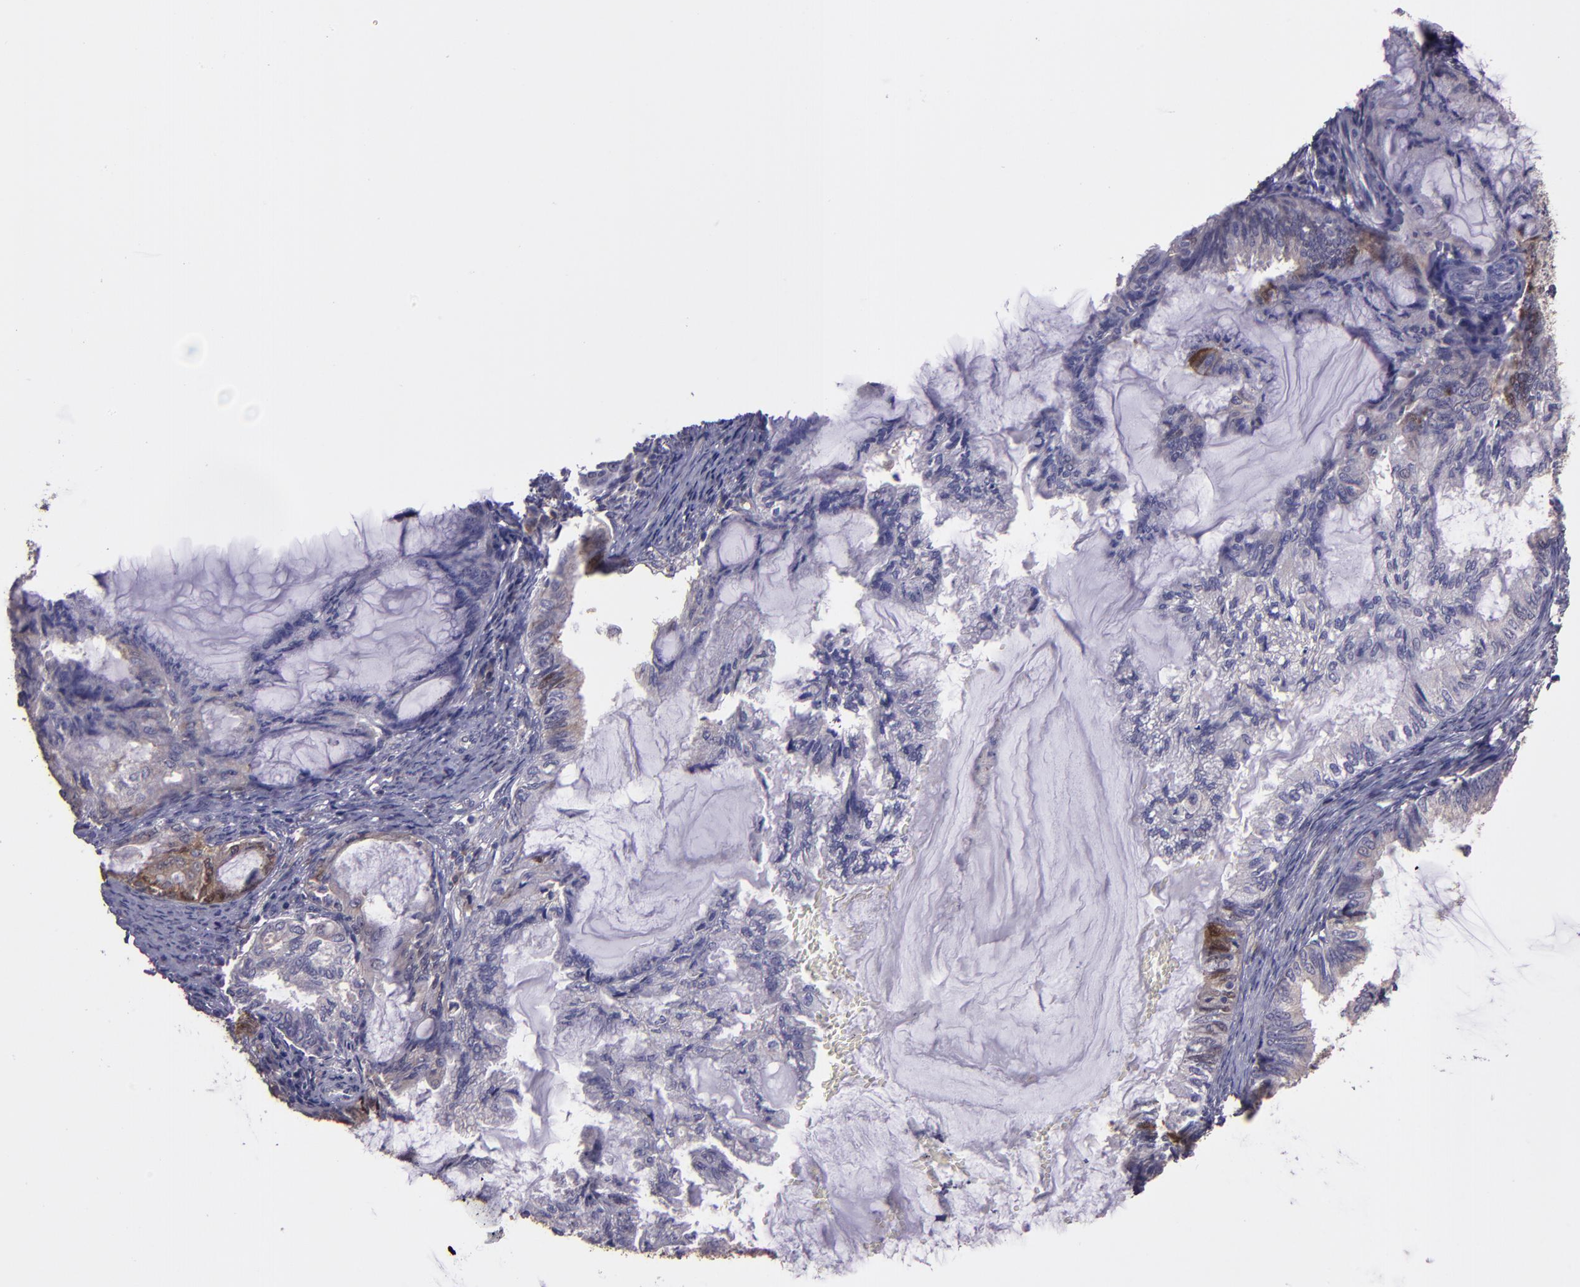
{"staining": {"intensity": "negative", "quantity": "none", "location": "none"}, "tissue": "endometrial cancer", "cell_type": "Tumor cells", "image_type": "cancer", "snomed": [{"axis": "morphology", "description": "Adenocarcinoma, NOS"}, {"axis": "topography", "description": "Endometrium"}], "caption": "High magnification brightfield microscopy of adenocarcinoma (endometrial) stained with DAB (brown) and counterstained with hematoxylin (blue): tumor cells show no significant staining. (IHC, brightfield microscopy, high magnification).", "gene": "PAPPA", "patient": {"sex": "female", "age": 86}}